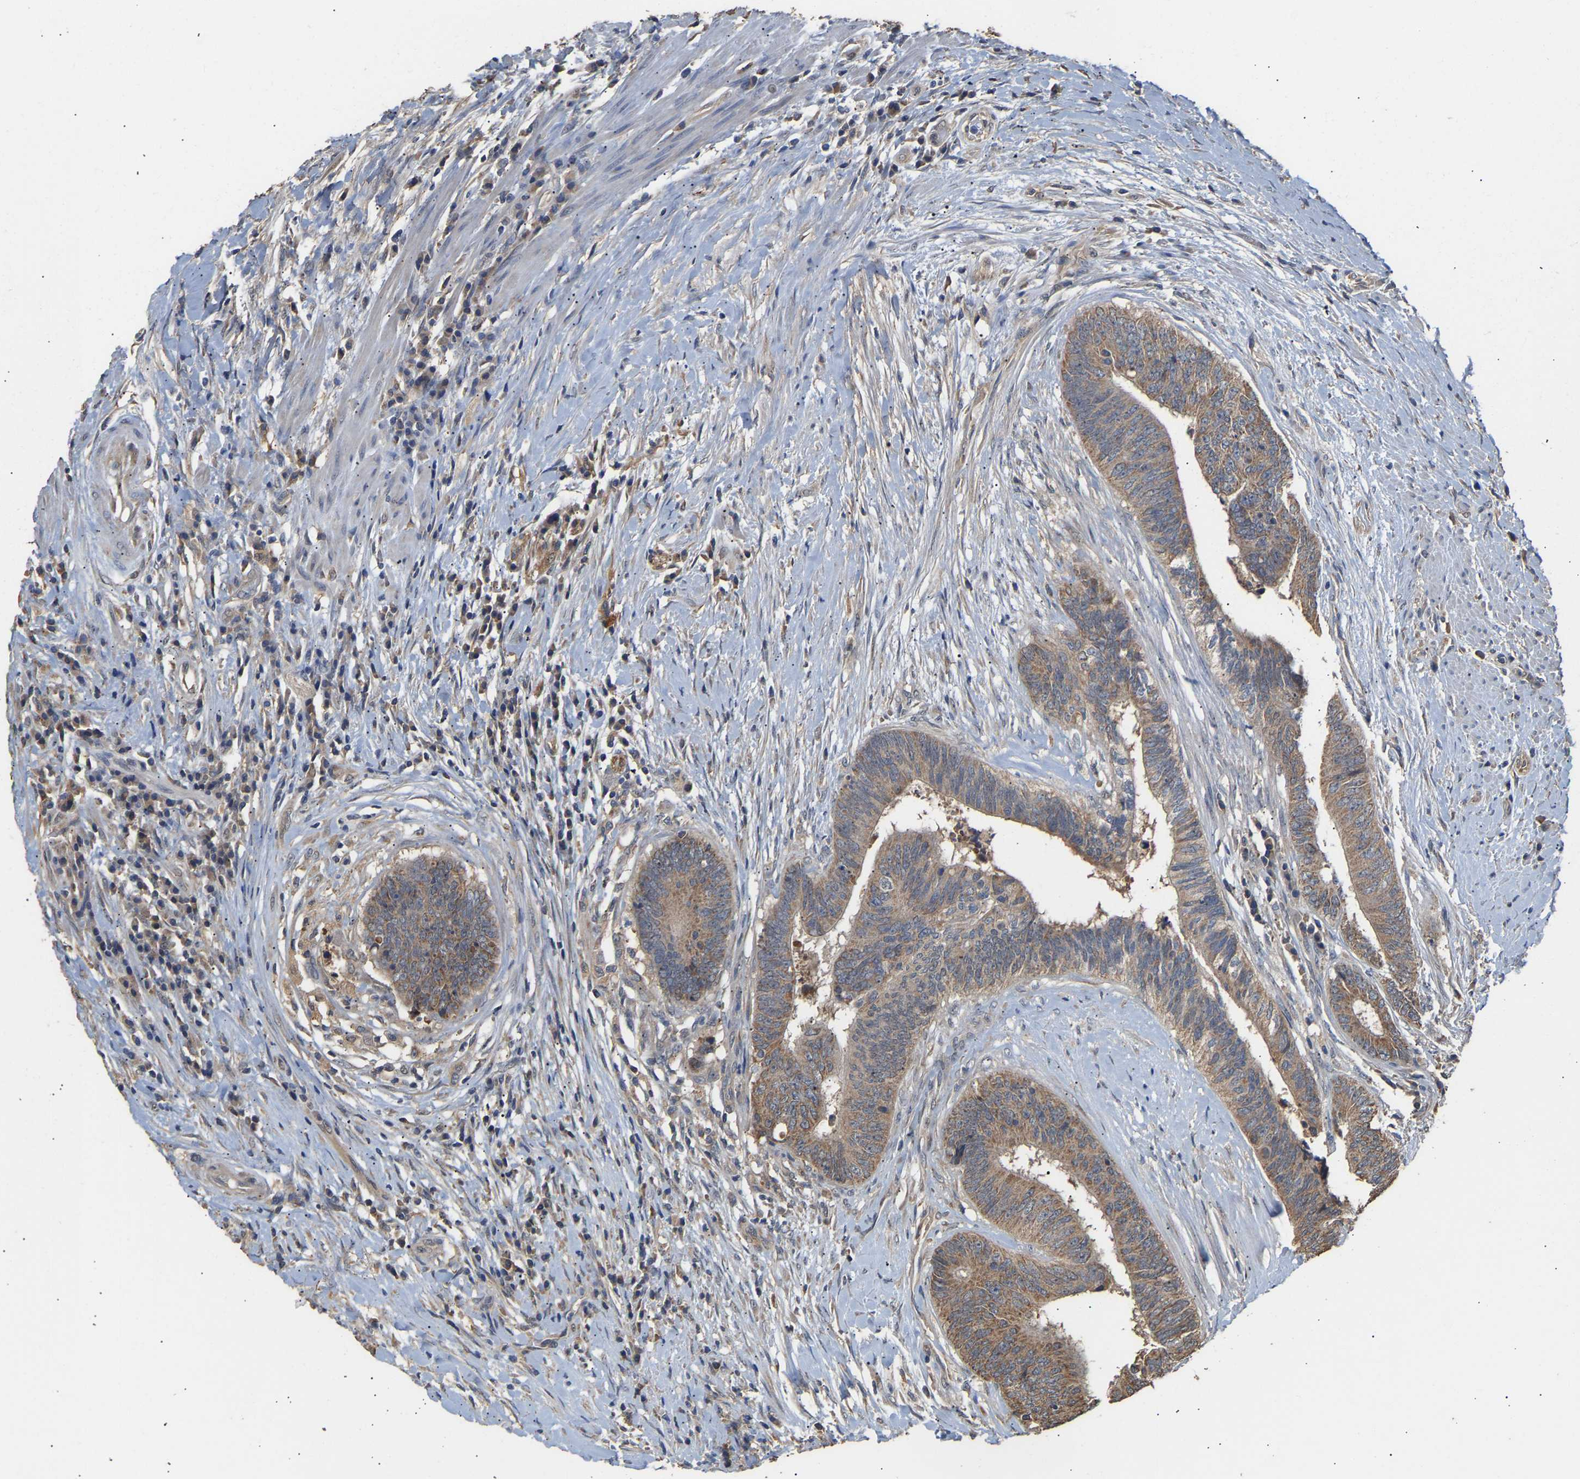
{"staining": {"intensity": "moderate", "quantity": ">75%", "location": "cytoplasmic/membranous"}, "tissue": "colorectal cancer", "cell_type": "Tumor cells", "image_type": "cancer", "snomed": [{"axis": "morphology", "description": "Adenocarcinoma, NOS"}, {"axis": "topography", "description": "Rectum"}], "caption": "A high-resolution image shows IHC staining of colorectal cancer (adenocarcinoma), which displays moderate cytoplasmic/membranous expression in approximately >75% of tumor cells.", "gene": "ZNF26", "patient": {"sex": "male", "age": 72}}